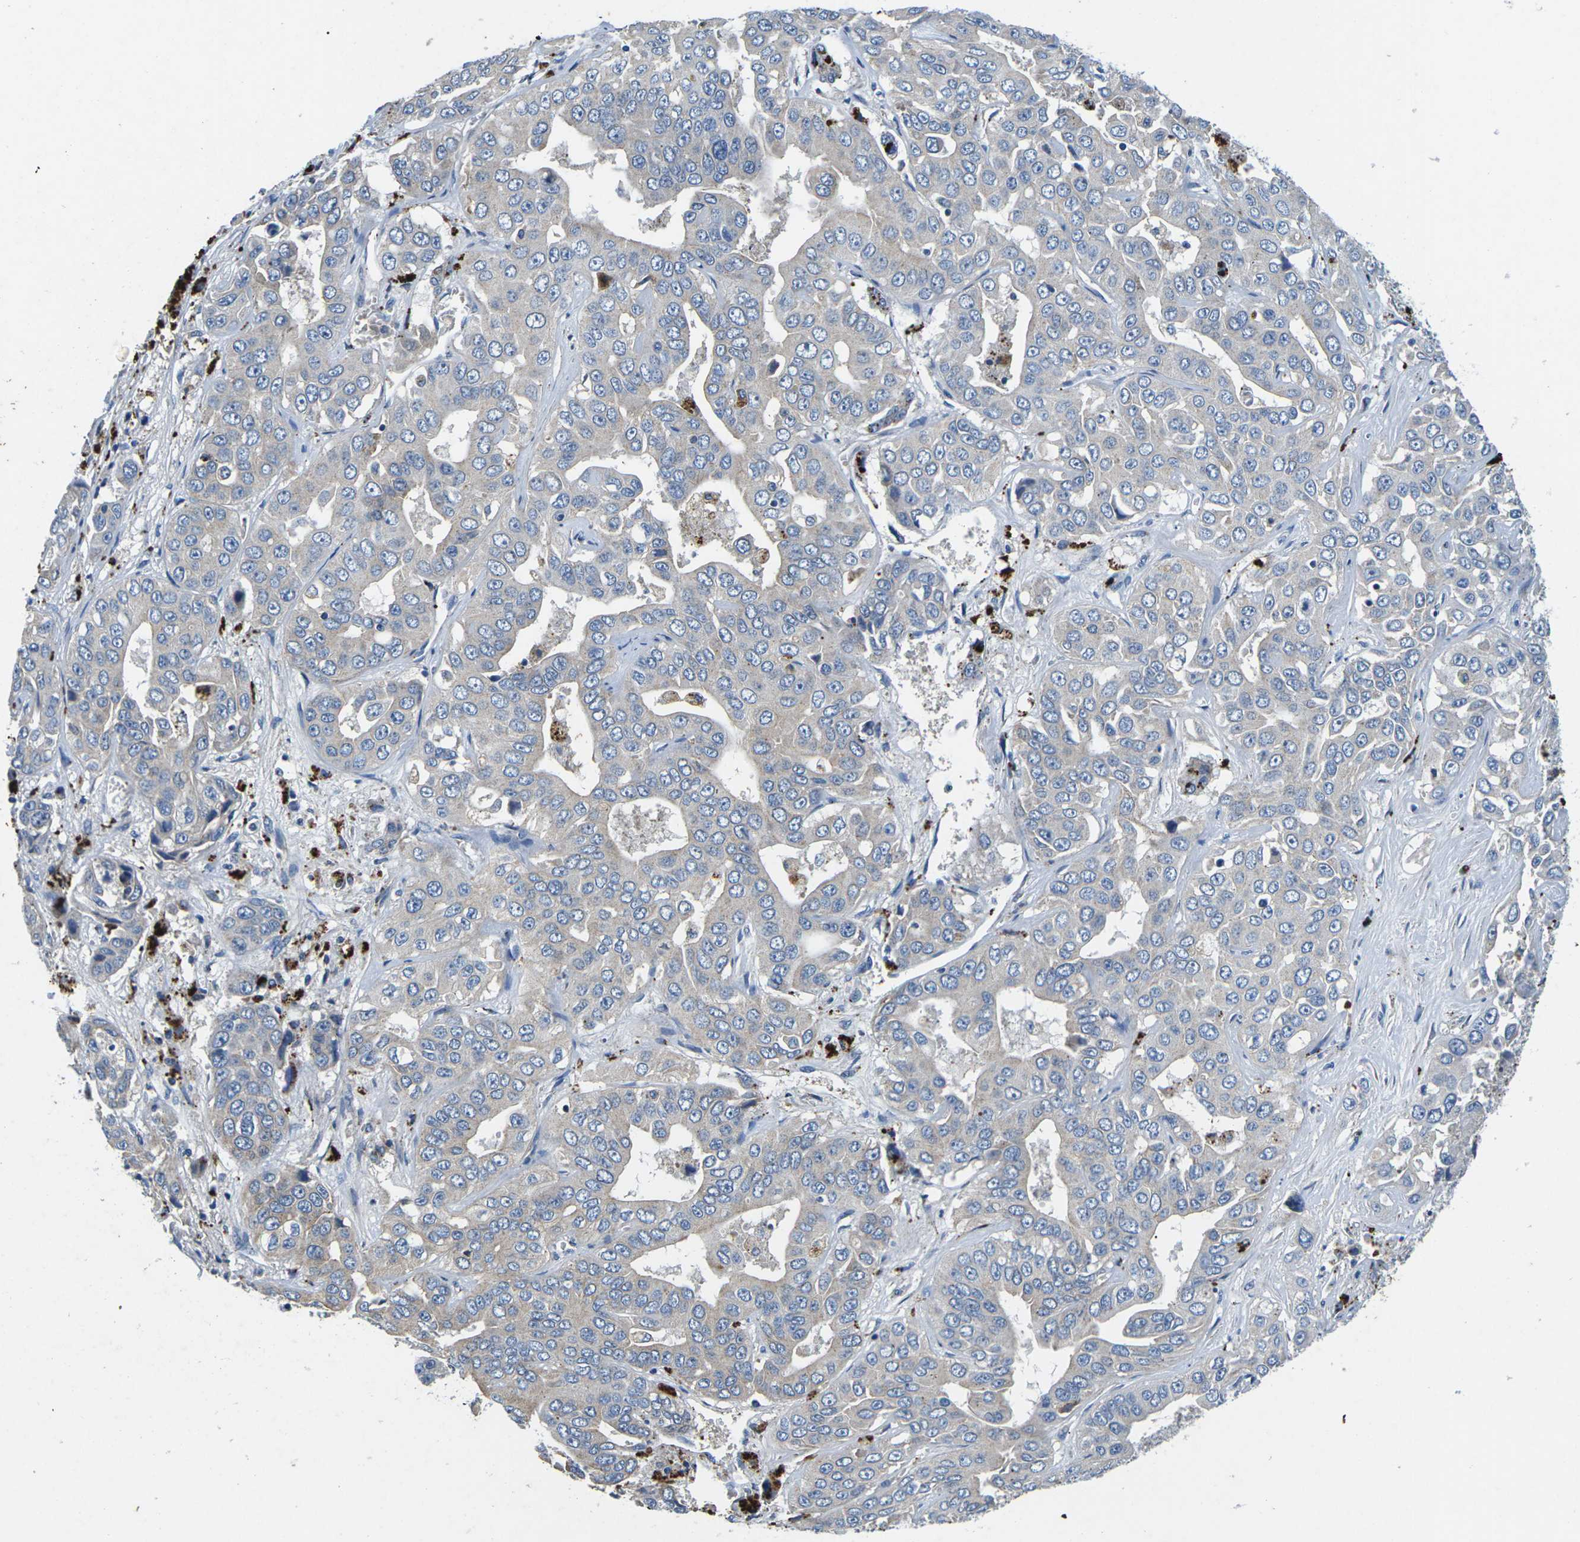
{"staining": {"intensity": "negative", "quantity": "none", "location": "none"}, "tissue": "liver cancer", "cell_type": "Tumor cells", "image_type": "cancer", "snomed": [{"axis": "morphology", "description": "Cholangiocarcinoma"}, {"axis": "topography", "description": "Liver"}], "caption": "This is a photomicrograph of immunohistochemistry staining of liver cancer (cholangiocarcinoma), which shows no staining in tumor cells. (DAB immunohistochemistry (IHC), high magnification).", "gene": "PDCD6IP", "patient": {"sex": "female", "age": 52}}